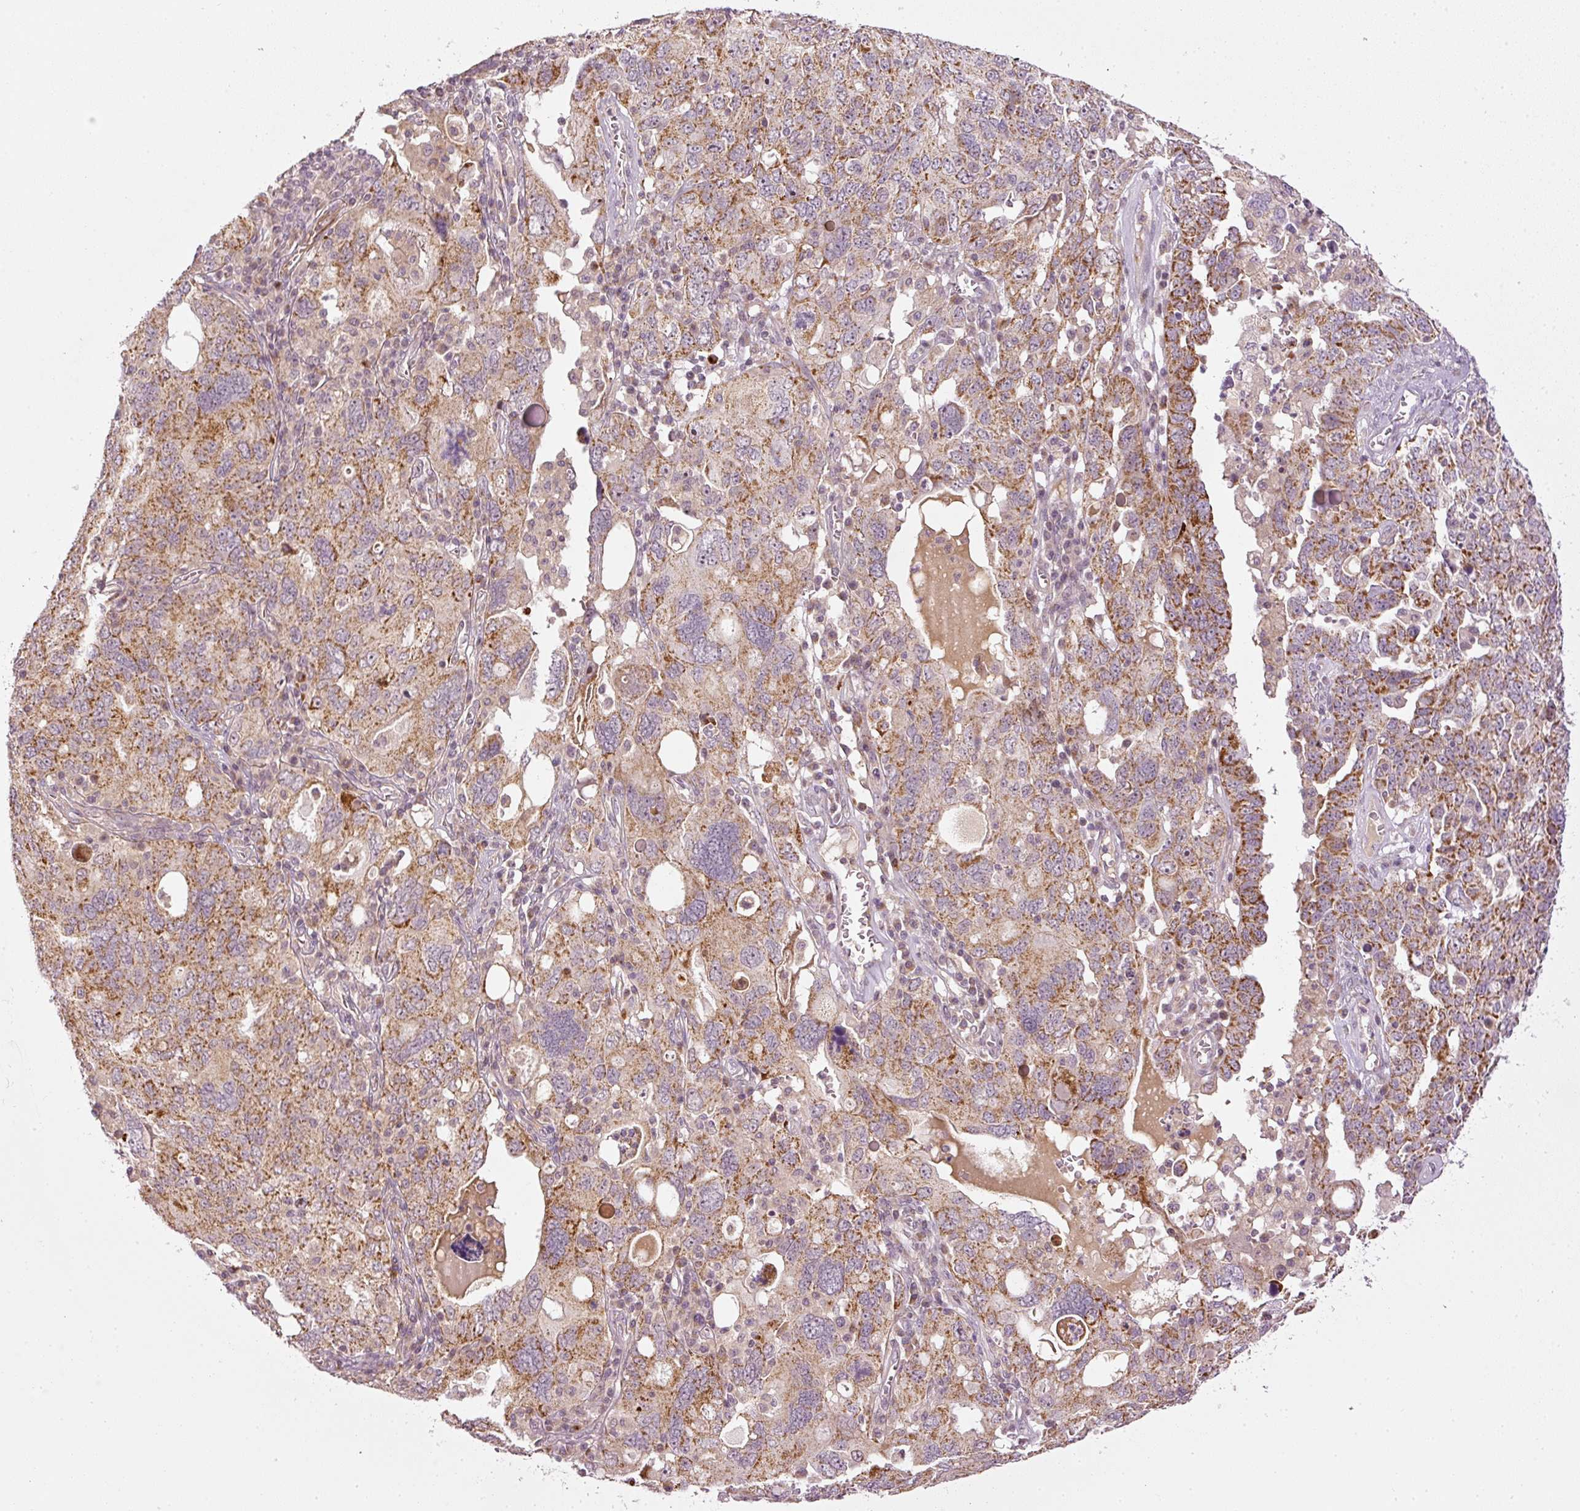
{"staining": {"intensity": "moderate", "quantity": ">75%", "location": "cytoplasmic/membranous"}, "tissue": "ovarian cancer", "cell_type": "Tumor cells", "image_type": "cancer", "snomed": [{"axis": "morphology", "description": "Carcinoma, endometroid"}, {"axis": "topography", "description": "Ovary"}], "caption": "Immunohistochemistry (IHC) photomicrograph of neoplastic tissue: ovarian cancer (endometroid carcinoma) stained using immunohistochemistry (IHC) shows medium levels of moderate protein expression localized specifically in the cytoplasmic/membranous of tumor cells, appearing as a cytoplasmic/membranous brown color.", "gene": "CDC20B", "patient": {"sex": "female", "age": 62}}